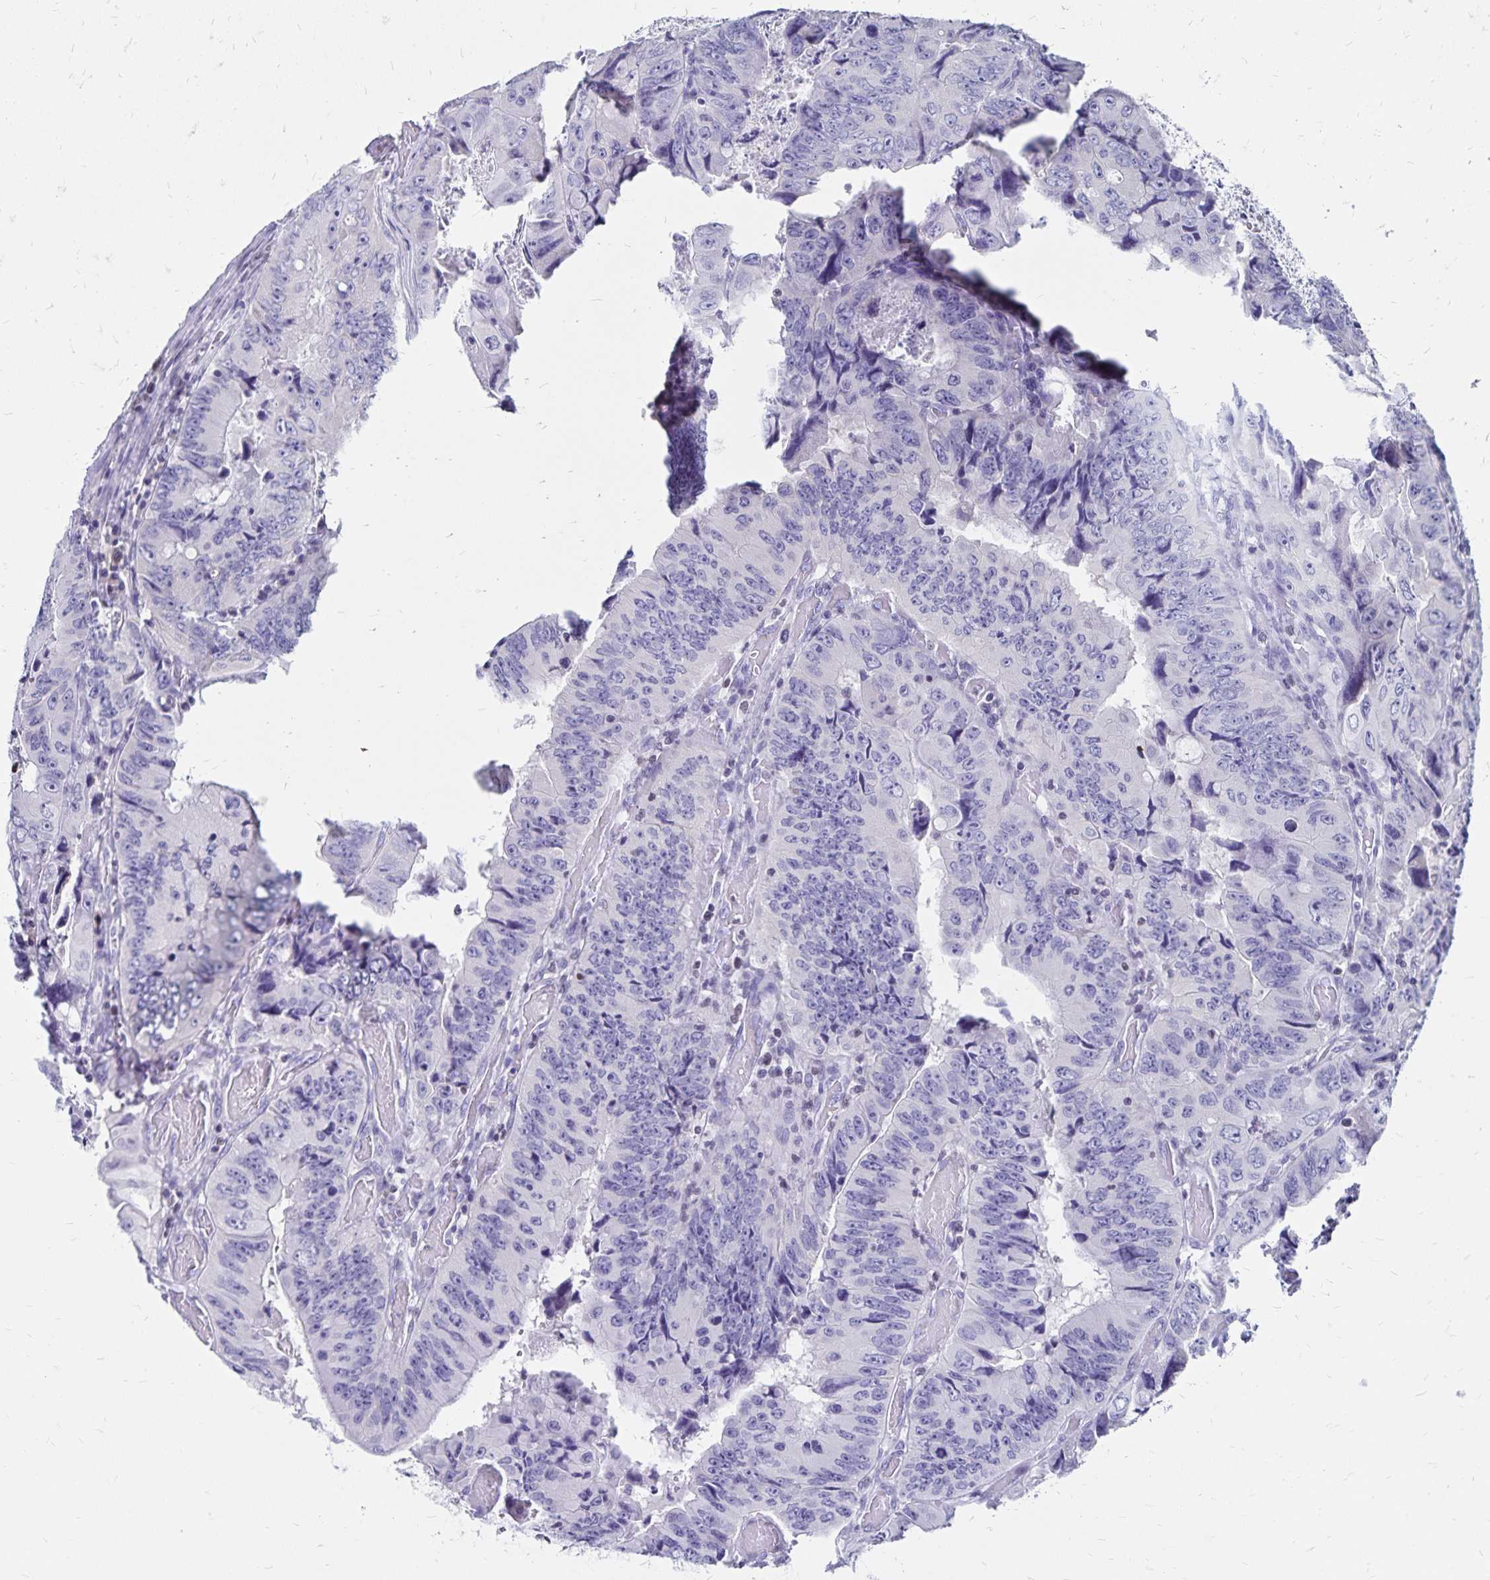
{"staining": {"intensity": "negative", "quantity": "none", "location": "none"}, "tissue": "colorectal cancer", "cell_type": "Tumor cells", "image_type": "cancer", "snomed": [{"axis": "morphology", "description": "Adenocarcinoma, NOS"}, {"axis": "topography", "description": "Colon"}], "caption": "This is an immunohistochemistry photomicrograph of human adenocarcinoma (colorectal). There is no positivity in tumor cells.", "gene": "IKZF1", "patient": {"sex": "female", "age": 84}}